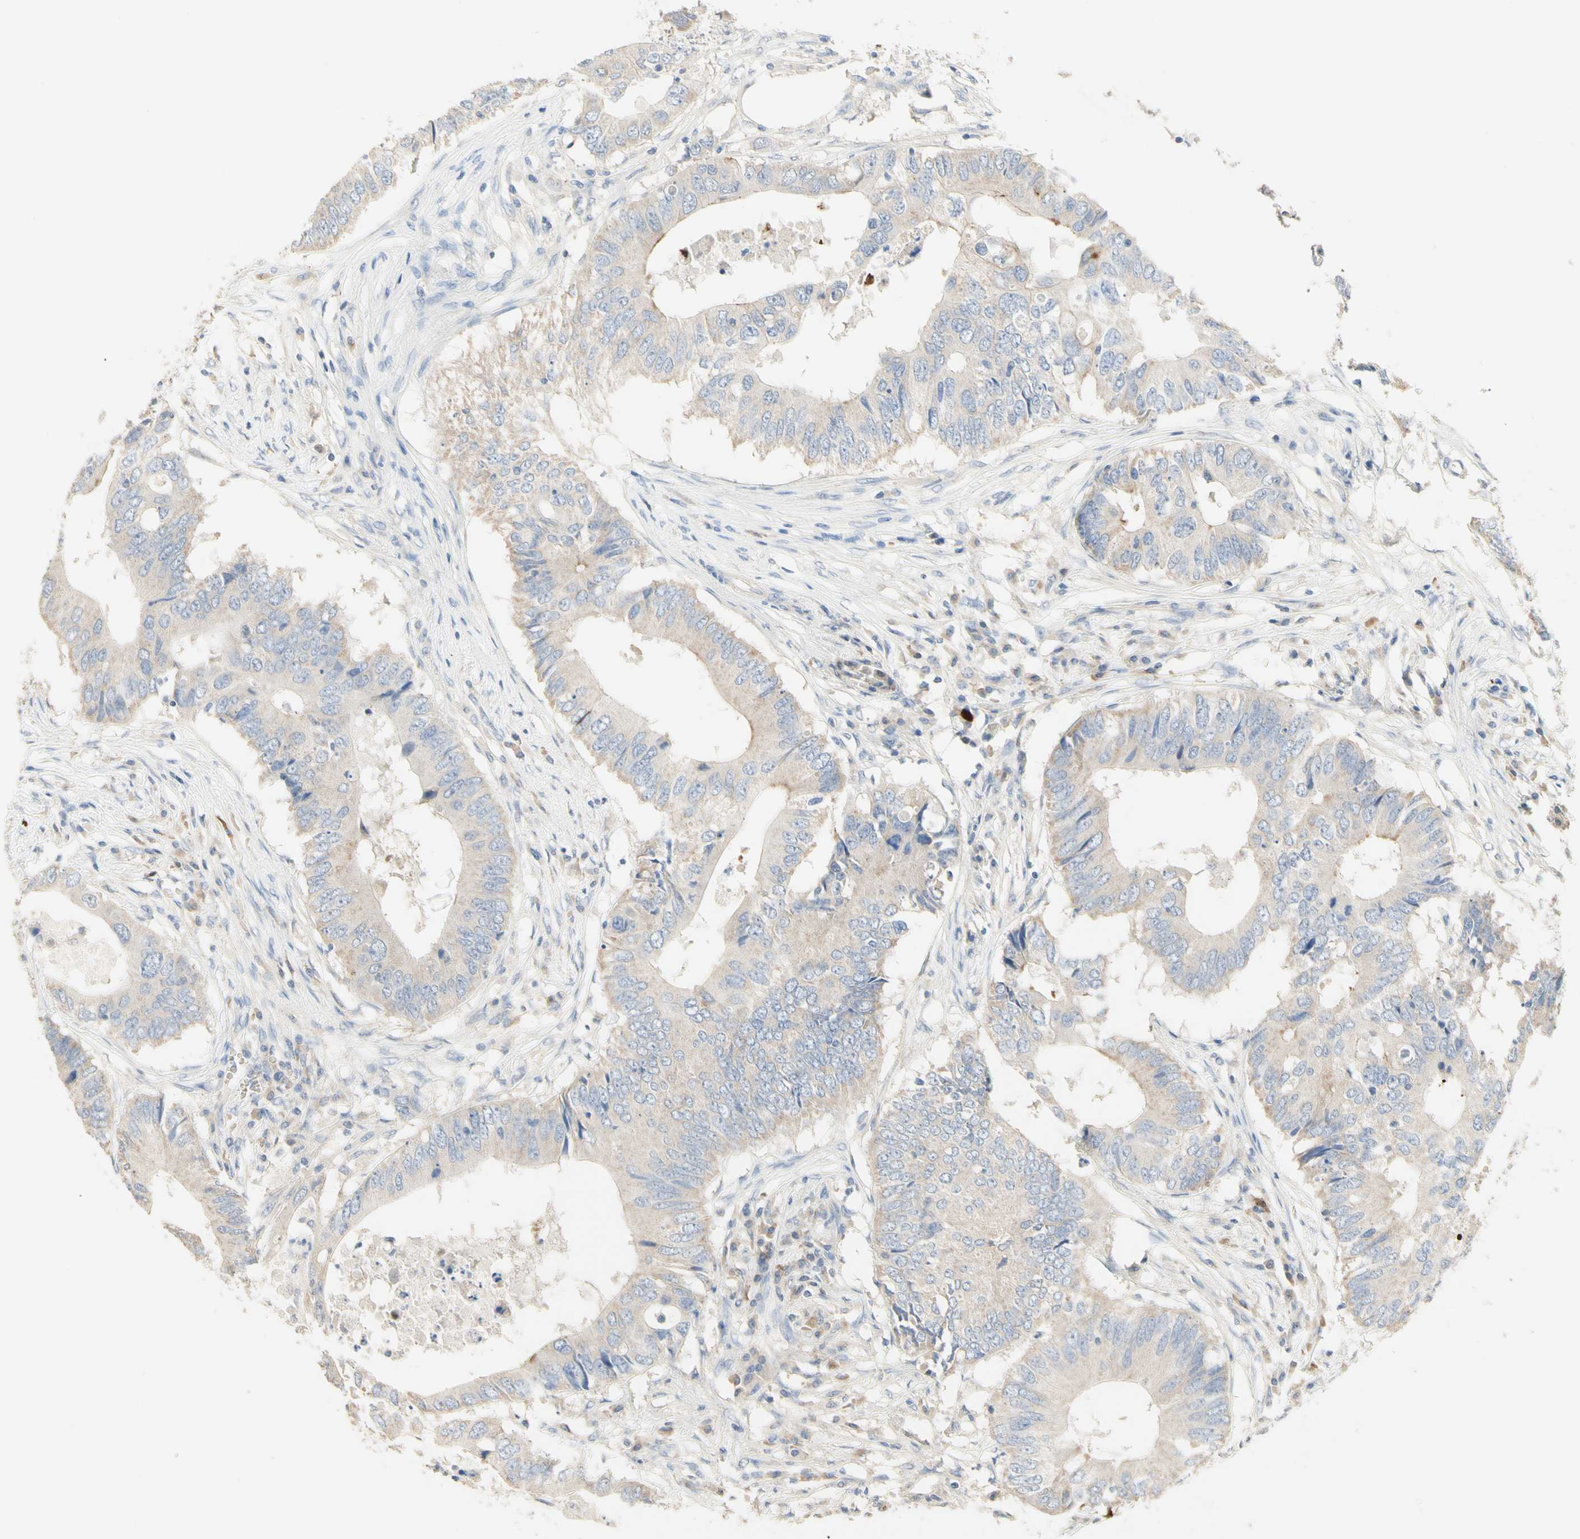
{"staining": {"intensity": "weak", "quantity": ">75%", "location": "cytoplasmic/membranous"}, "tissue": "colorectal cancer", "cell_type": "Tumor cells", "image_type": "cancer", "snomed": [{"axis": "morphology", "description": "Adenocarcinoma, NOS"}, {"axis": "topography", "description": "Colon"}], "caption": "Tumor cells exhibit low levels of weak cytoplasmic/membranous positivity in about >75% of cells in human colorectal cancer (adenocarcinoma). The staining was performed using DAB (3,3'-diaminobenzidine) to visualize the protein expression in brown, while the nuclei were stained in blue with hematoxylin (Magnification: 20x).", "gene": "NECTIN4", "patient": {"sex": "male", "age": 71}}